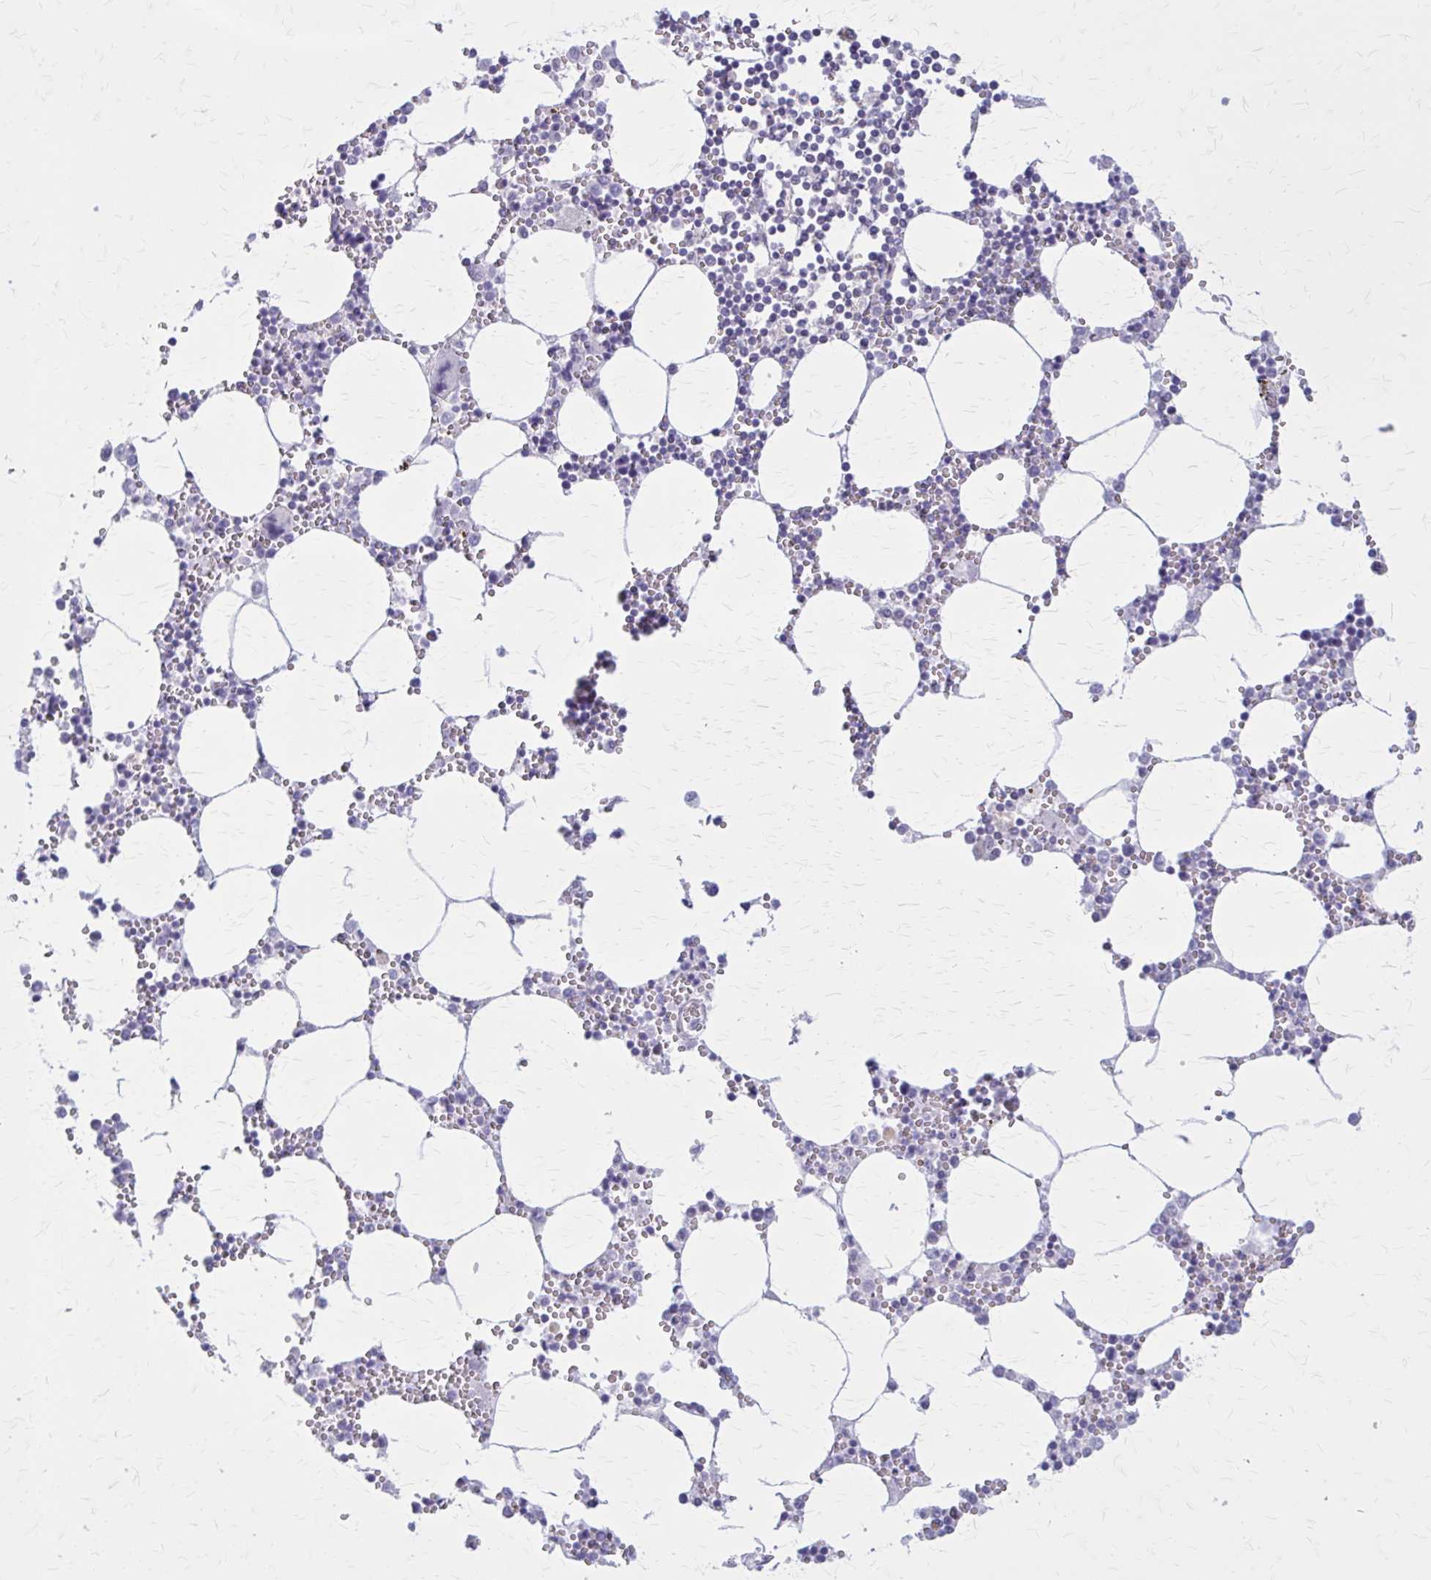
{"staining": {"intensity": "negative", "quantity": "none", "location": "none"}, "tissue": "bone marrow", "cell_type": "Hematopoietic cells", "image_type": "normal", "snomed": [{"axis": "morphology", "description": "Normal tissue, NOS"}, {"axis": "topography", "description": "Bone marrow"}], "caption": "Human bone marrow stained for a protein using IHC displays no staining in hematopoietic cells.", "gene": "PITPNM1", "patient": {"sex": "male", "age": 54}}